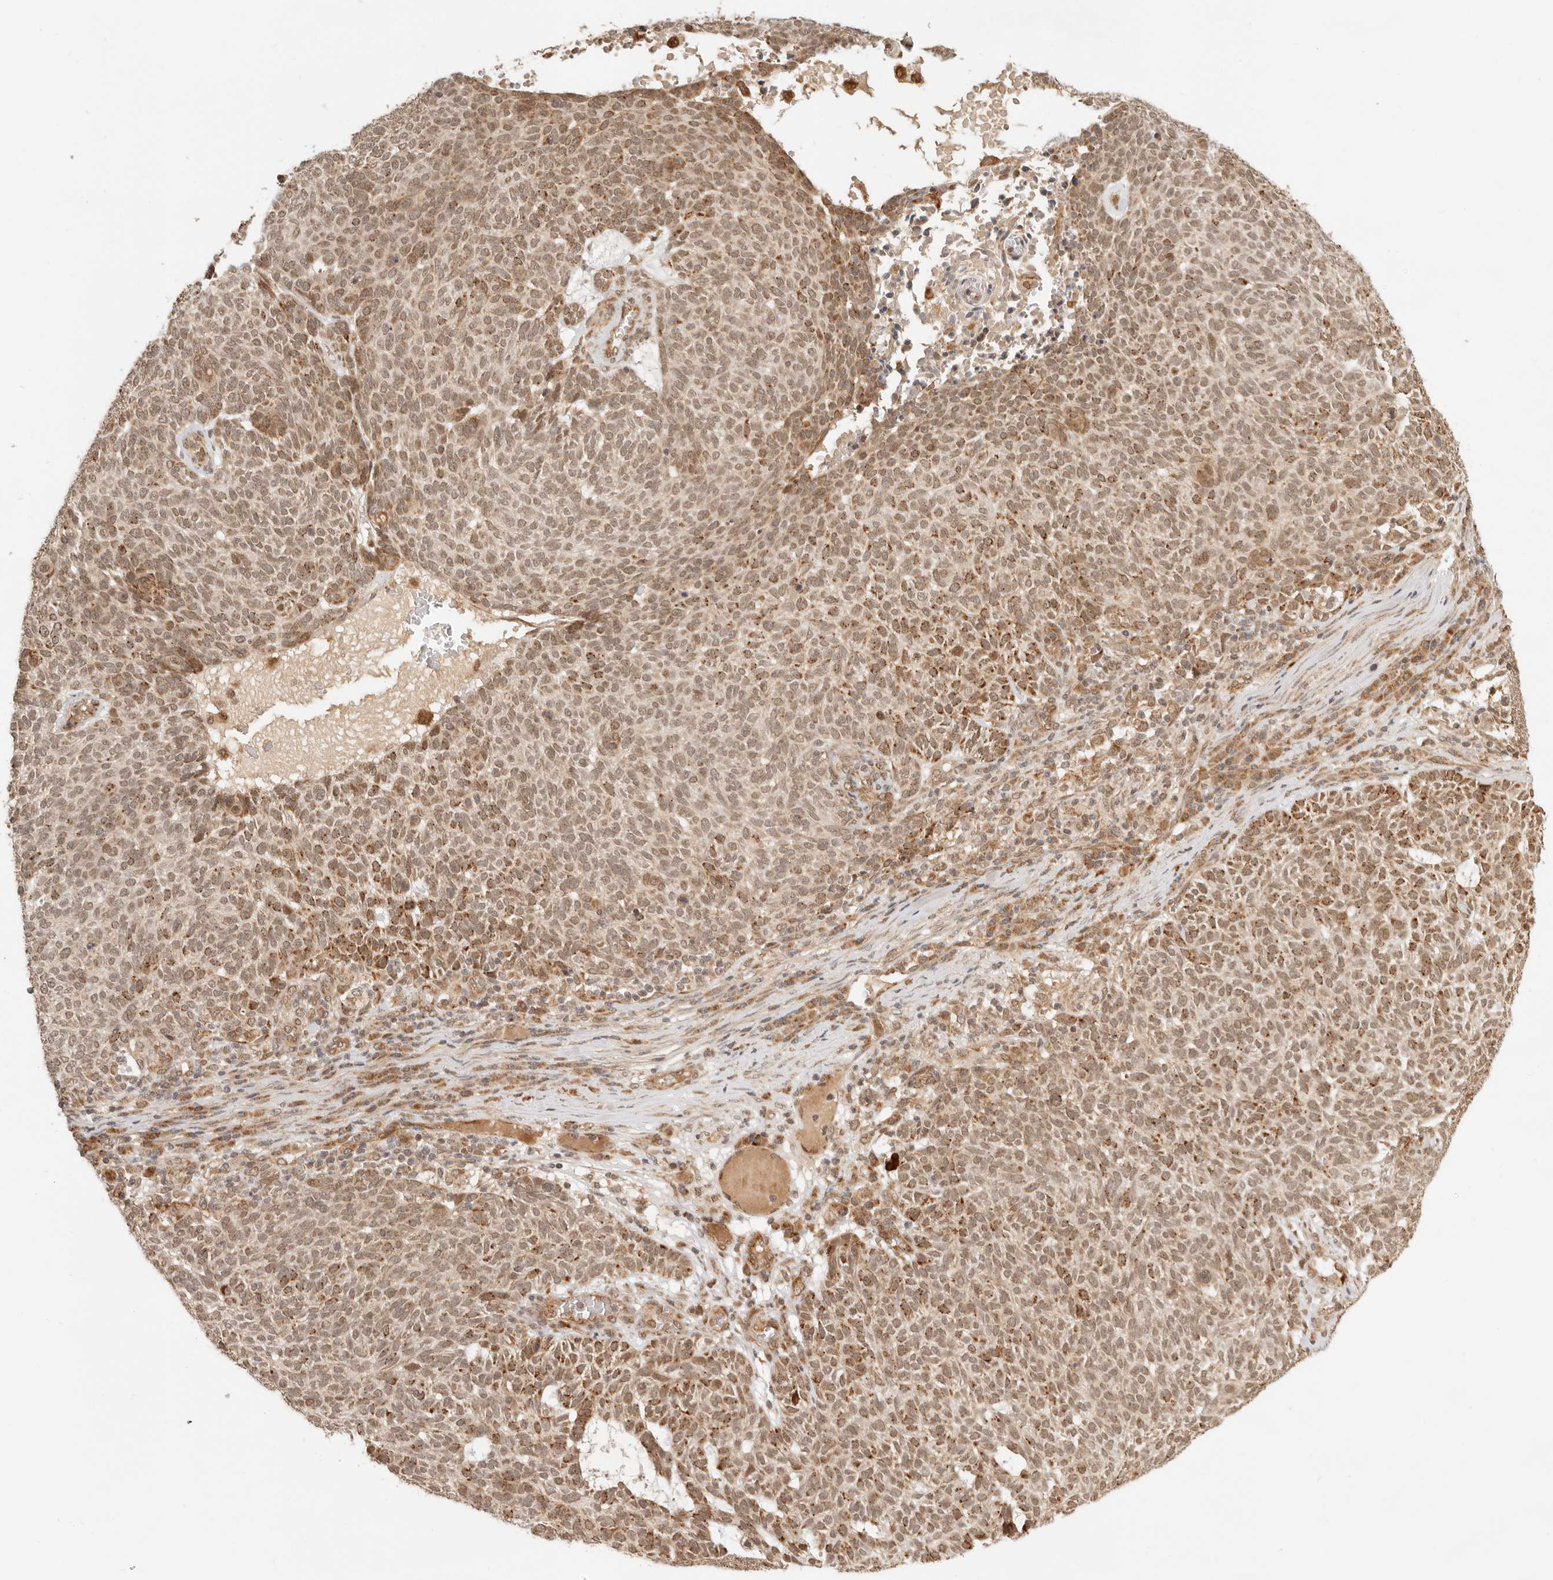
{"staining": {"intensity": "moderate", "quantity": ">75%", "location": "nuclear"}, "tissue": "skin cancer", "cell_type": "Tumor cells", "image_type": "cancer", "snomed": [{"axis": "morphology", "description": "Squamous cell carcinoma, NOS"}, {"axis": "topography", "description": "Skin"}], "caption": "Moderate nuclear expression for a protein is present in approximately >75% of tumor cells of skin cancer using IHC.", "gene": "BAALC", "patient": {"sex": "female", "age": 90}}